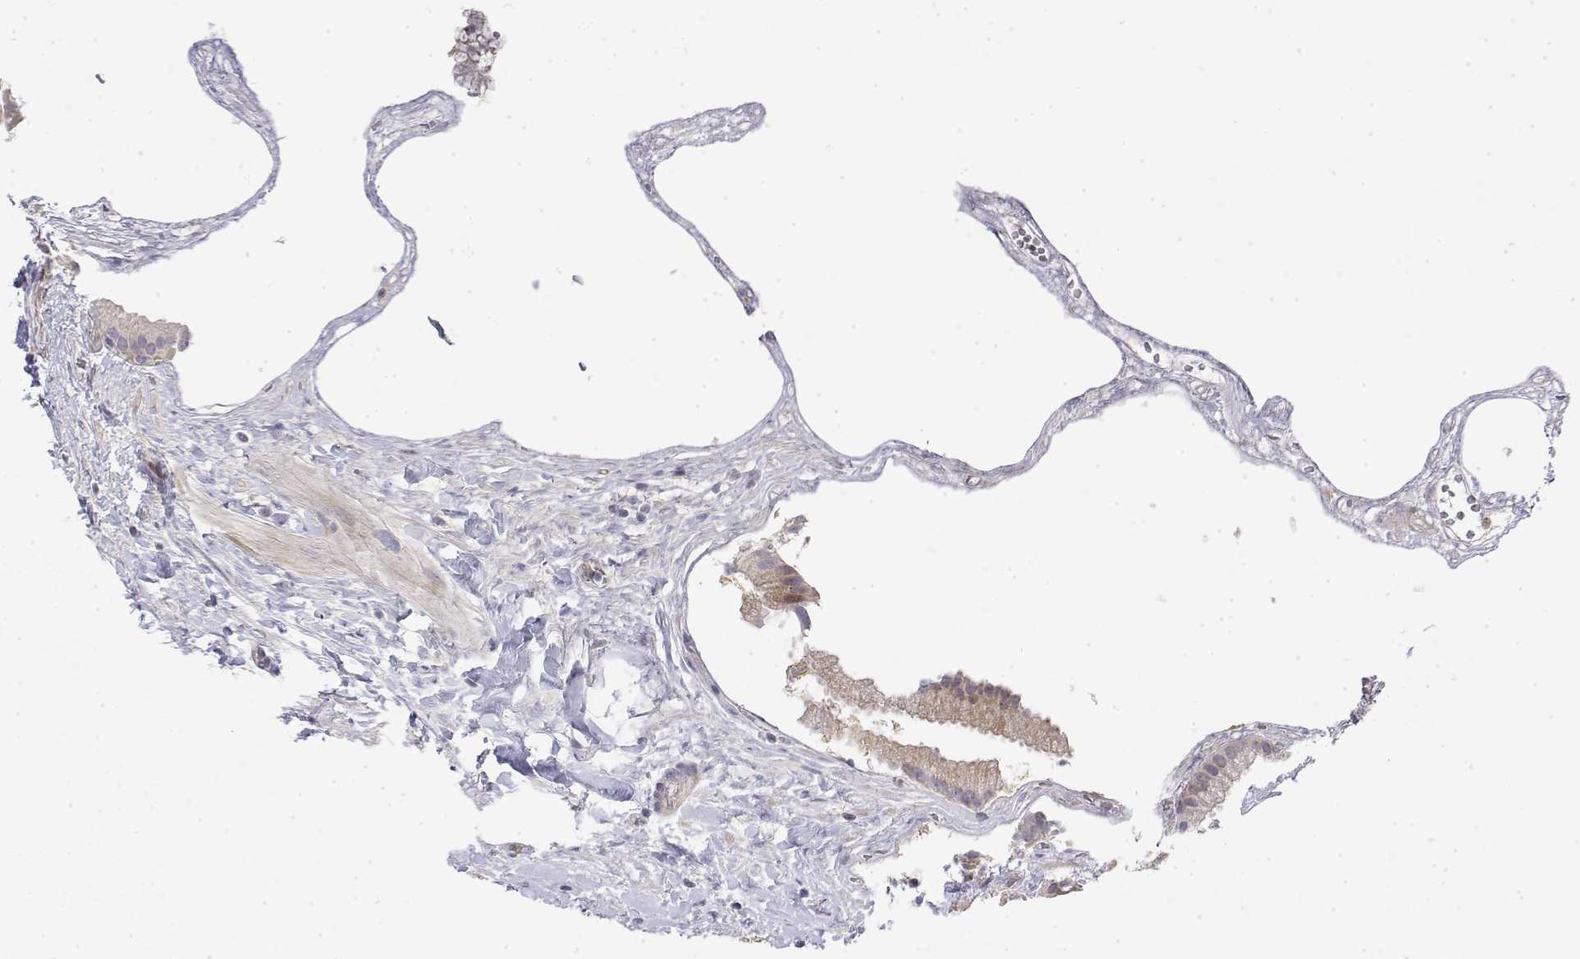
{"staining": {"intensity": "weak", "quantity": "<25%", "location": "cytoplasmic/membranous"}, "tissue": "gallbladder", "cell_type": "Glandular cells", "image_type": "normal", "snomed": [{"axis": "morphology", "description": "Normal tissue, NOS"}, {"axis": "topography", "description": "Gallbladder"}], "caption": "Immunohistochemical staining of benign human gallbladder demonstrates no significant staining in glandular cells. (DAB (3,3'-diaminobenzidine) immunohistochemistry, high magnification).", "gene": "IGFBP4", "patient": {"sex": "female", "age": 63}}